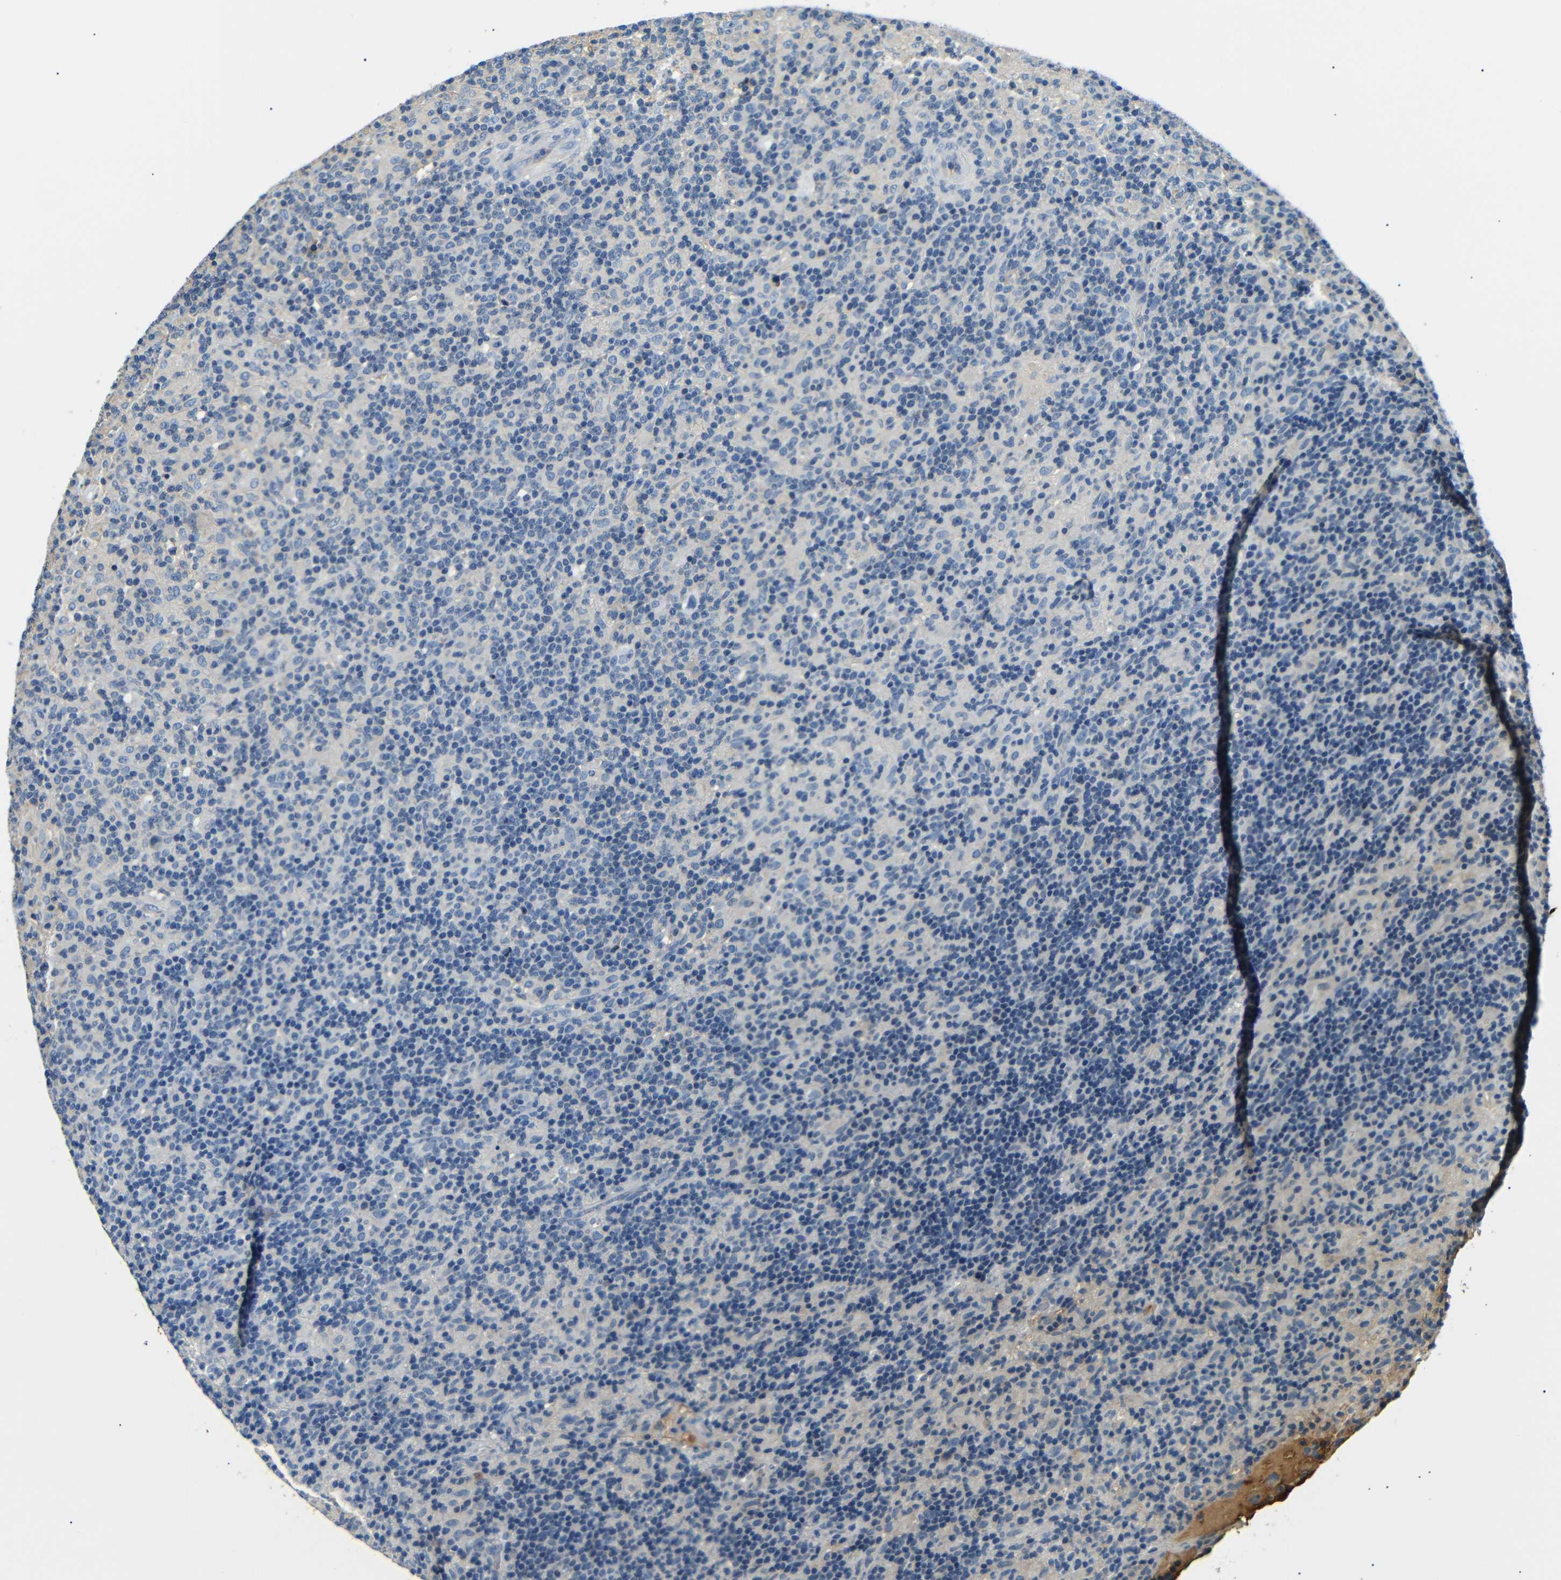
{"staining": {"intensity": "negative", "quantity": "none", "location": "none"}, "tissue": "lymphoma", "cell_type": "Tumor cells", "image_type": "cancer", "snomed": [{"axis": "morphology", "description": "Hodgkin's disease, NOS"}, {"axis": "topography", "description": "Lymph node"}], "caption": "This histopathology image is of lymphoma stained with immunohistochemistry to label a protein in brown with the nuclei are counter-stained blue. There is no expression in tumor cells.", "gene": "LHCGR", "patient": {"sex": "male", "age": 70}}